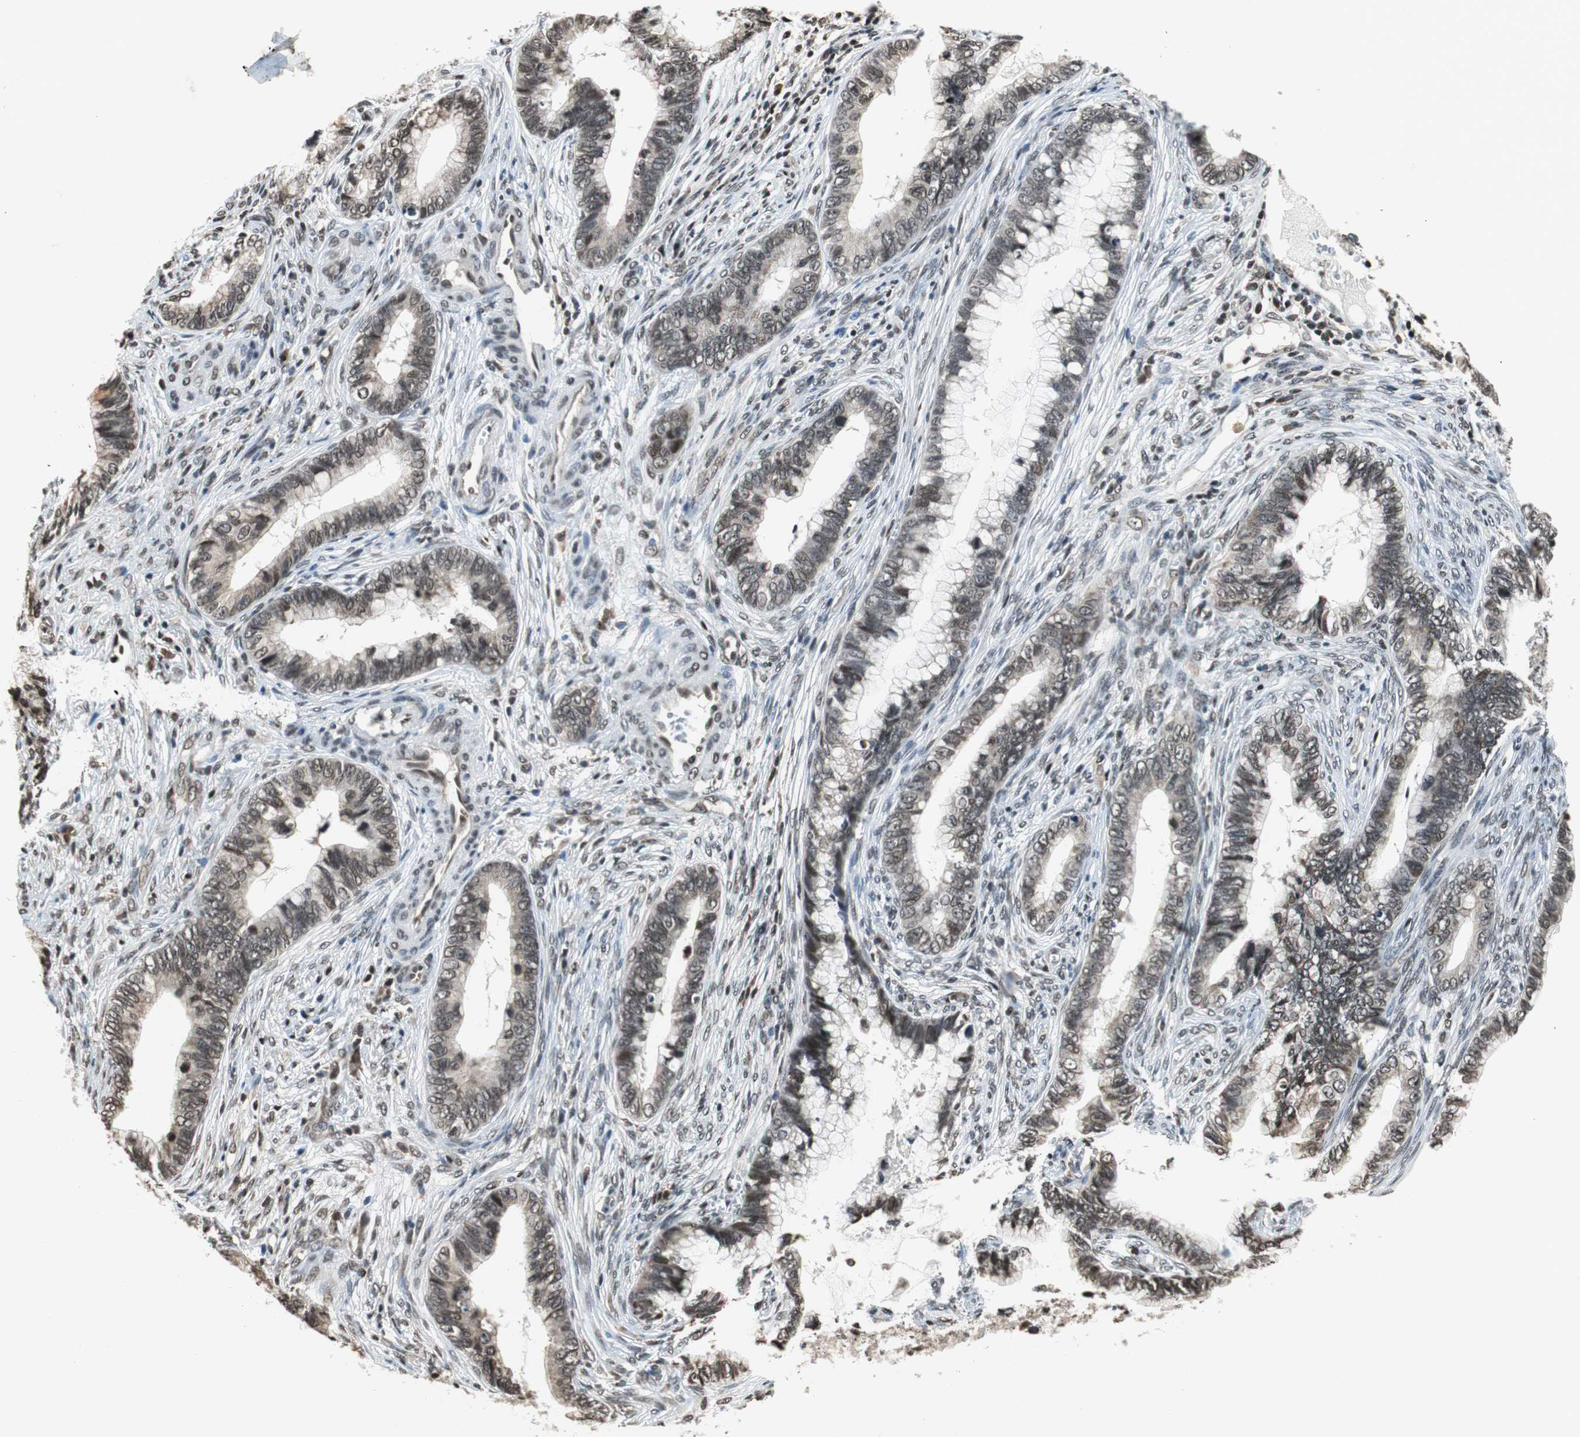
{"staining": {"intensity": "weak", "quantity": ">75%", "location": "nuclear"}, "tissue": "cervical cancer", "cell_type": "Tumor cells", "image_type": "cancer", "snomed": [{"axis": "morphology", "description": "Adenocarcinoma, NOS"}, {"axis": "topography", "description": "Cervix"}], "caption": "Weak nuclear positivity is appreciated in about >75% of tumor cells in cervical cancer.", "gene": "REST", "patient": {"sex": "female", "age": 44}}